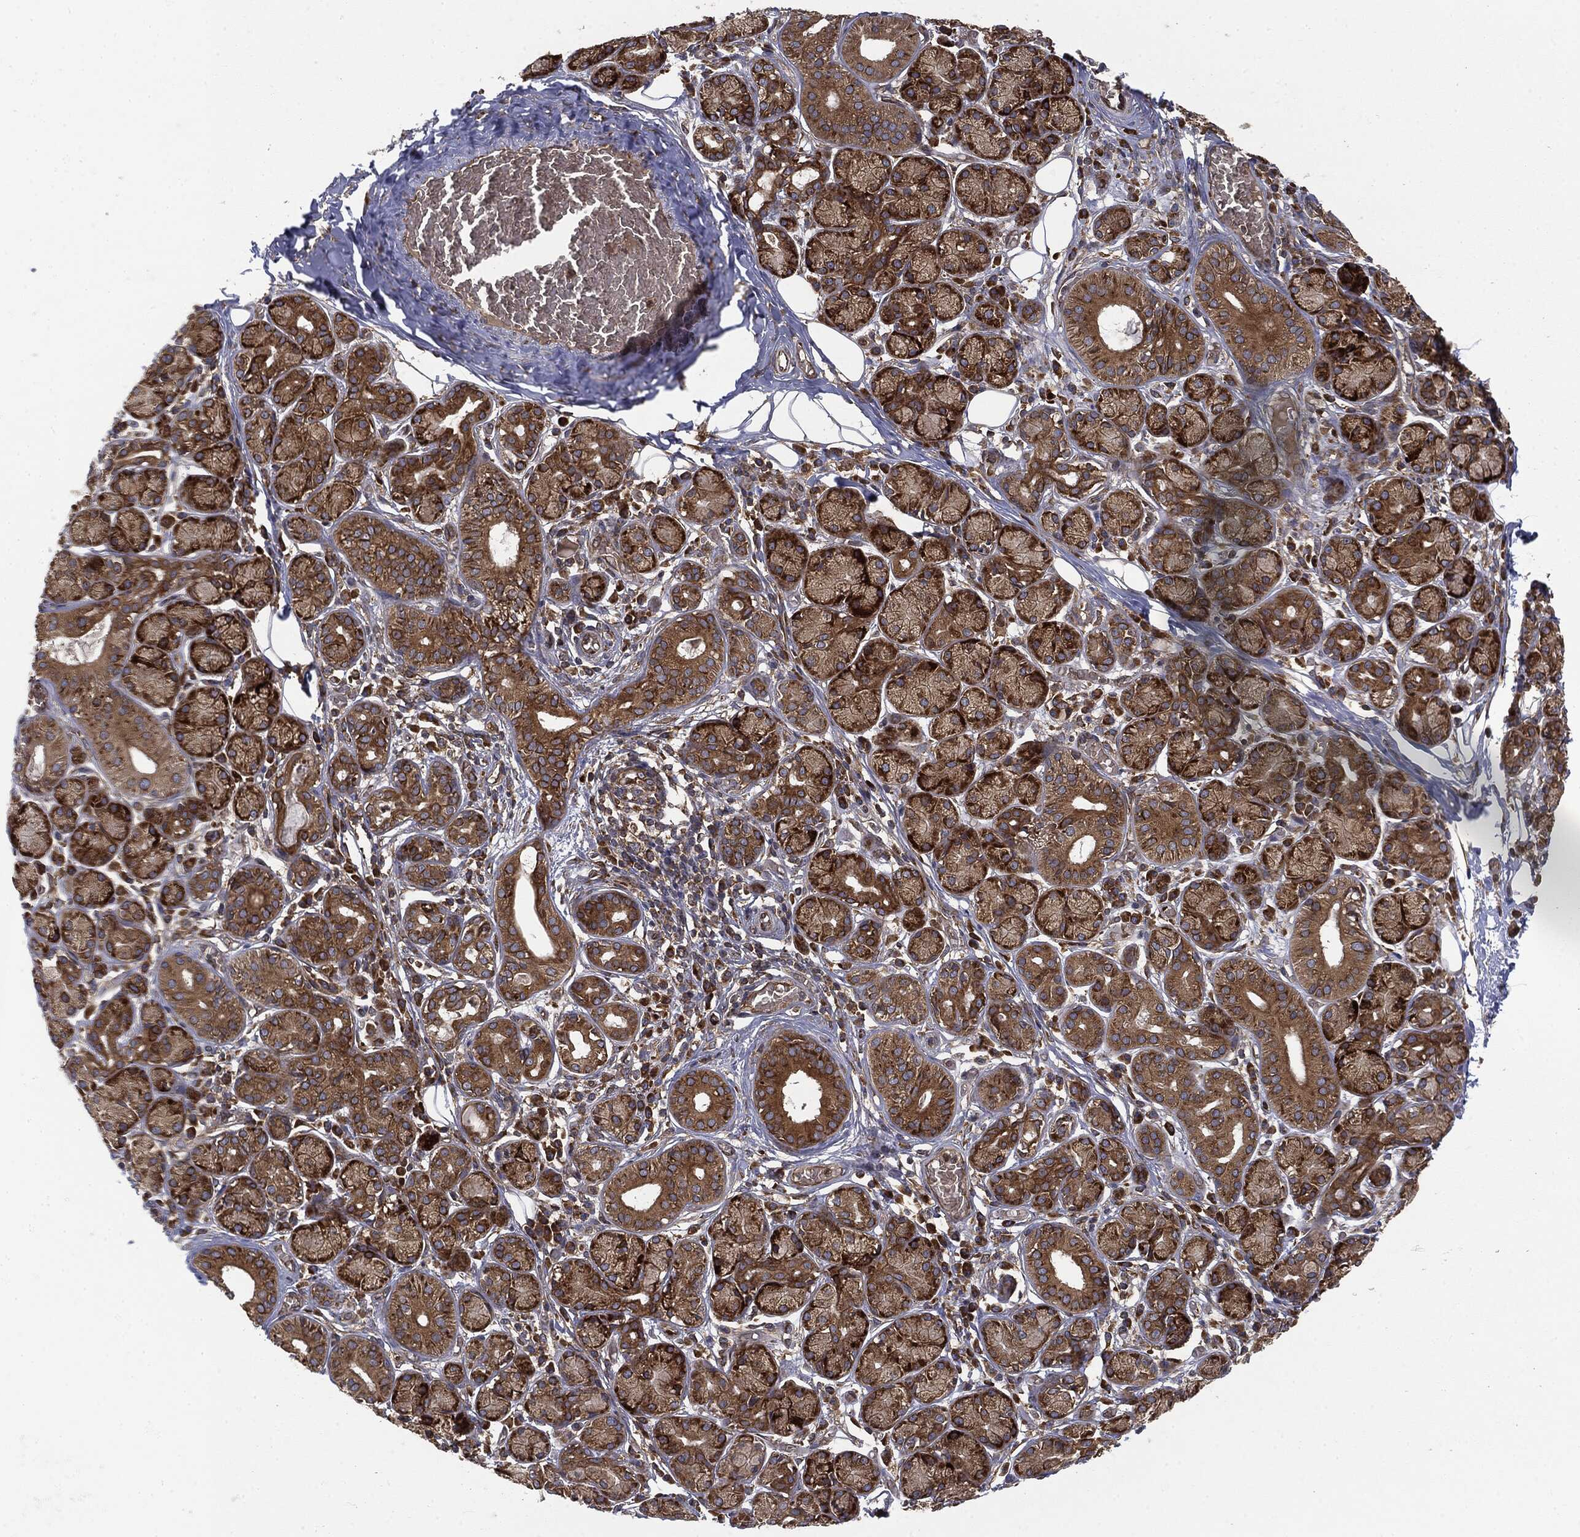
{"staining": {"intensity": "strong", "quantity": ">75%", "location": "cytoplasmic/membranous"}, "tissue": "salivary gland", "cell_type": "Glandular cells", "image_type": "normal", "snomed": [{"axis": "morphology", "description": "Normal tissue, NOS"}, {"axis": "topography", "description": "Salivary gland"}], "caption": "IHC image of benign salivary gland: salivary gland stained using immunohistochemistry (IHC) shows high levels of strong protein expression localized specifically in the cytoplasmic/membranous of glandular cells, appearing as a cytoplasmic/membranous brown color.", "gene": "EIF2AK2", "patient": {"sex": "male", "age": 71}}